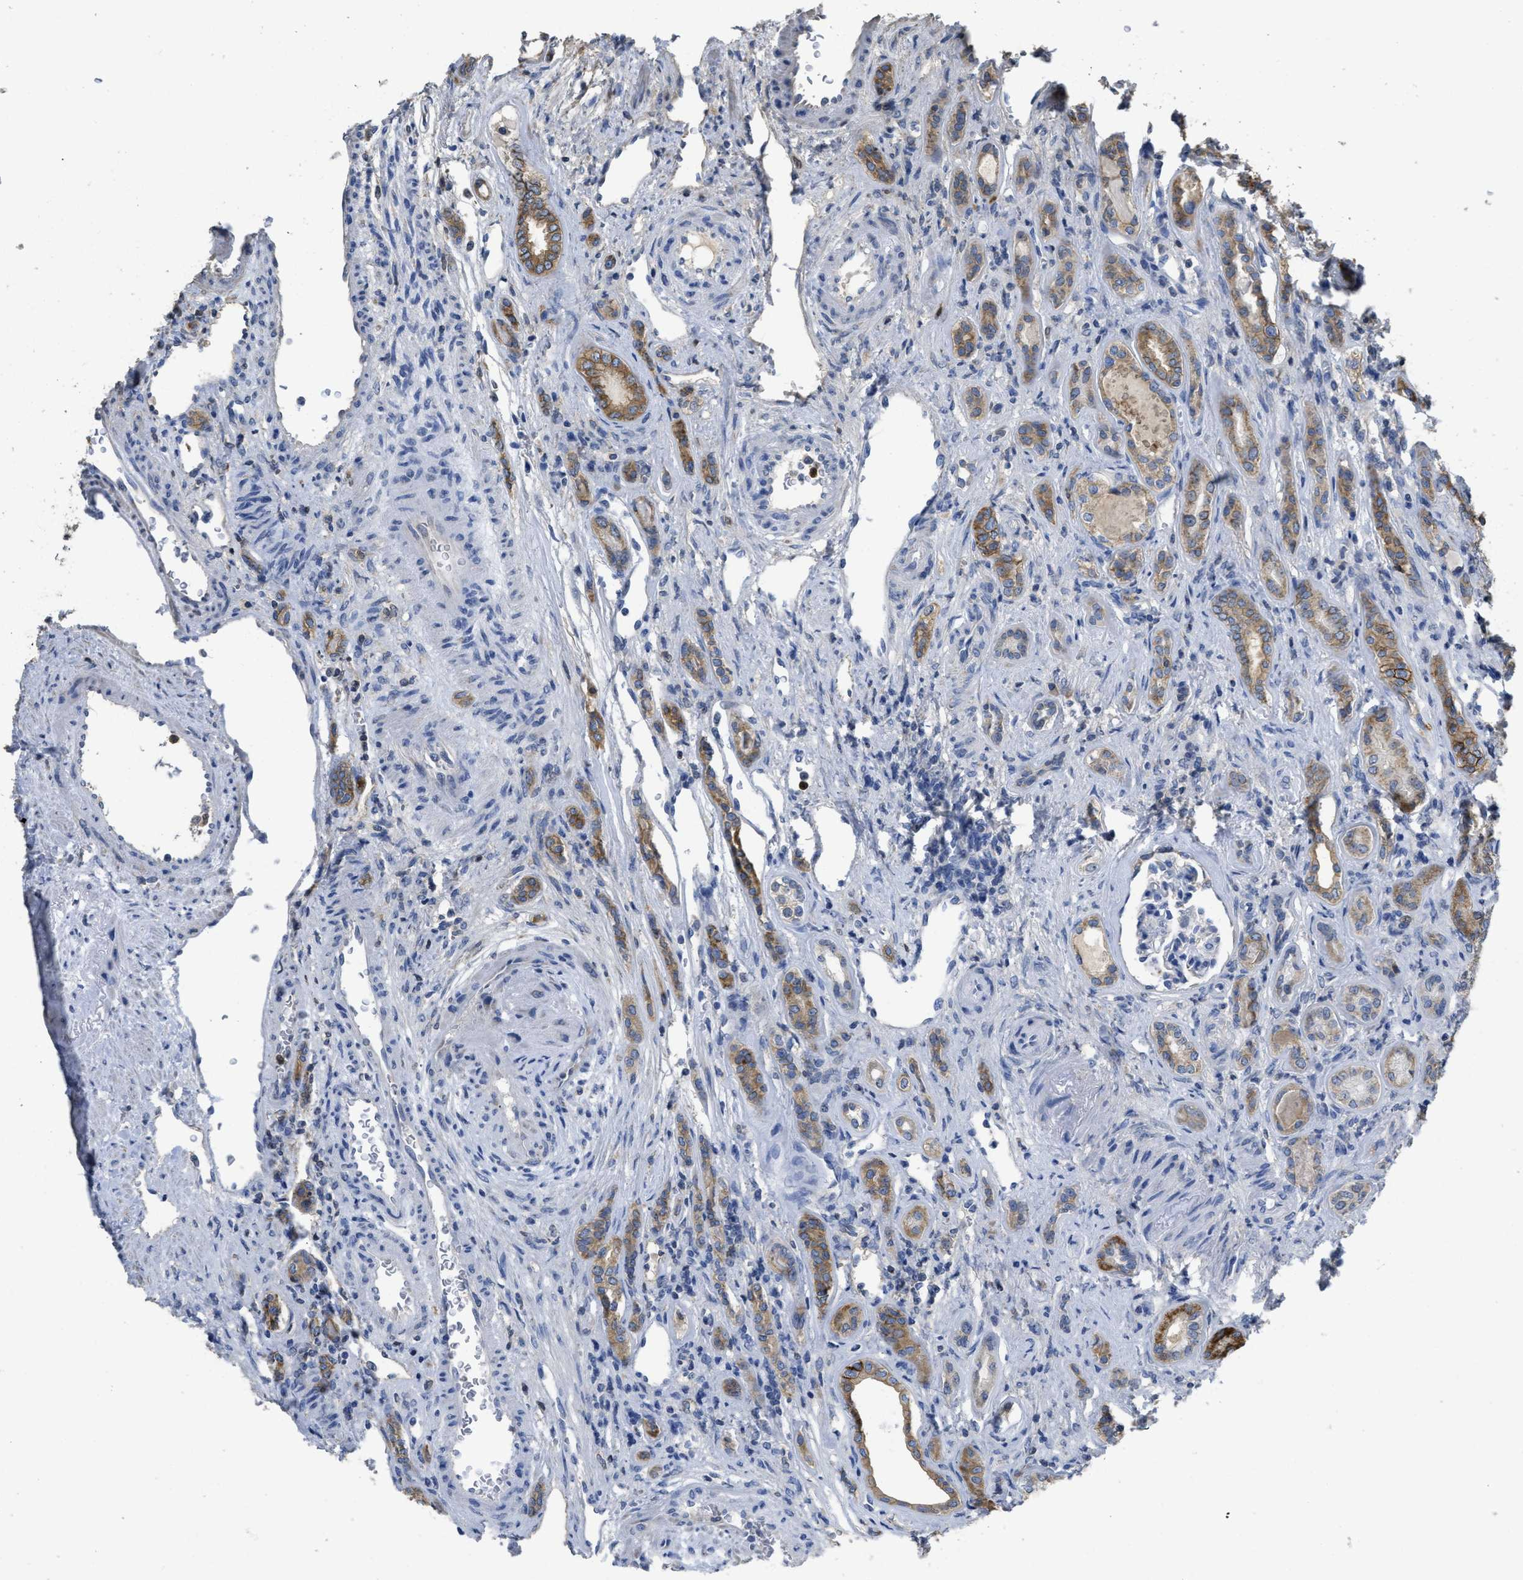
{"staining": {"intensity": "moderate", "quantity": ">75%", "location": "cytoplasmic/membranous"}, "tissue": "renal cancer", "cell_type": "Tumor cells", "image_type": "cancer", "snomed": [{"axis": "morphology", "description": "Adenocarcinoma, NOS"}, {"axis": "topography", "description": "Kidney"}], "caption": "About >75% of tumor cells in renal cancer reveal moderate cytoplasmic/membranous protein staining as visualized by brown immunohistochemical staining.", "gene": "SFXN2", "patient": {"sex": "female", "age": 69}}